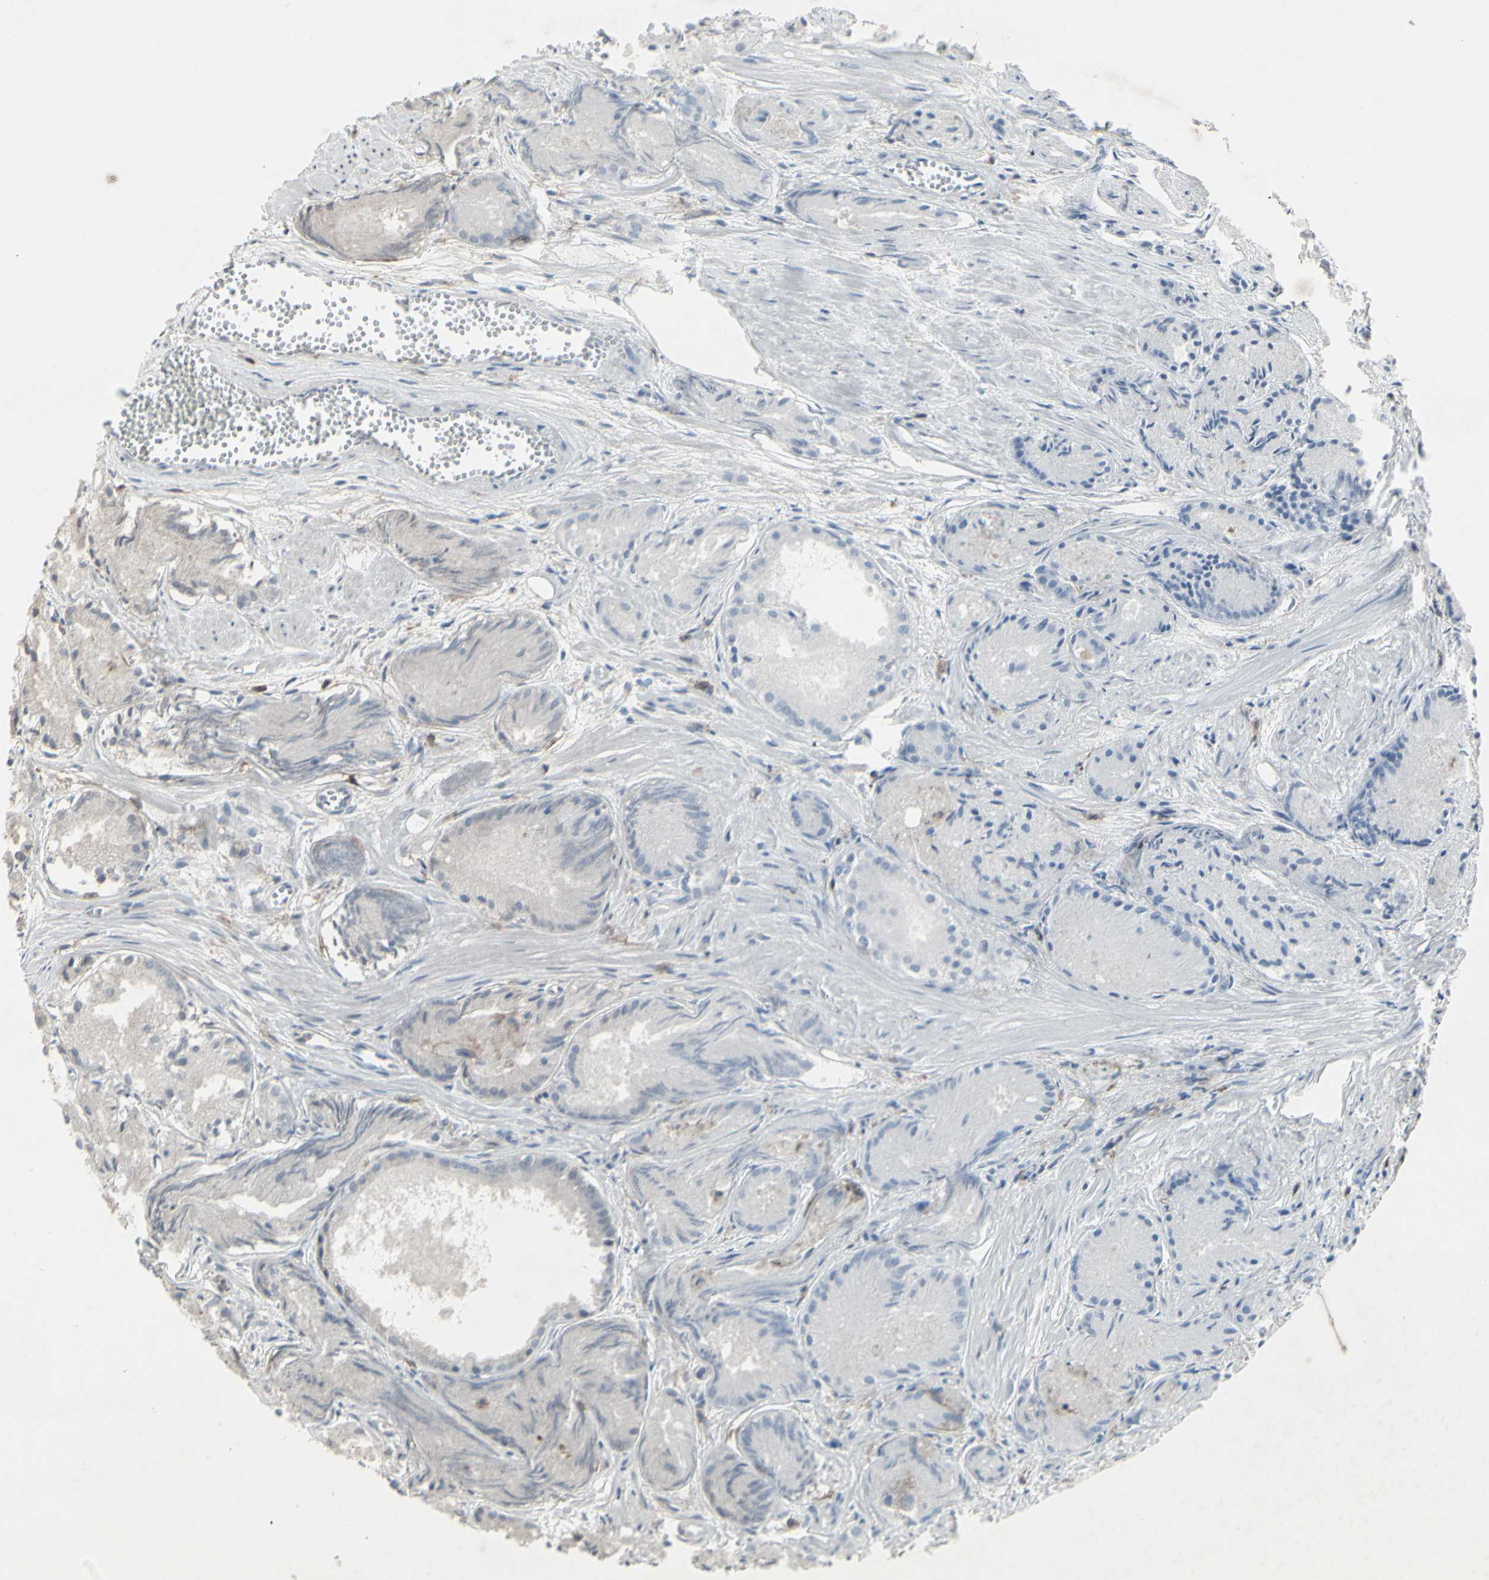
{"staining": {"intensity": "negative", "quantity": "none", "location": "none"}, "tissue": "prostate cancer", "cell_type": "Tumor cells", "image_type": "cancer", "snomed": [{"axis": "morphology", "description": "Adenocarcinoma, Low grade"}, {"axis": "topography", "description": "Prostate"}], "caption": "Protein analysis of prostate cancer reveals no significant expression in tumor cells.", "gene": "CD33", "patient": {"sex": "male", "age": 72}}